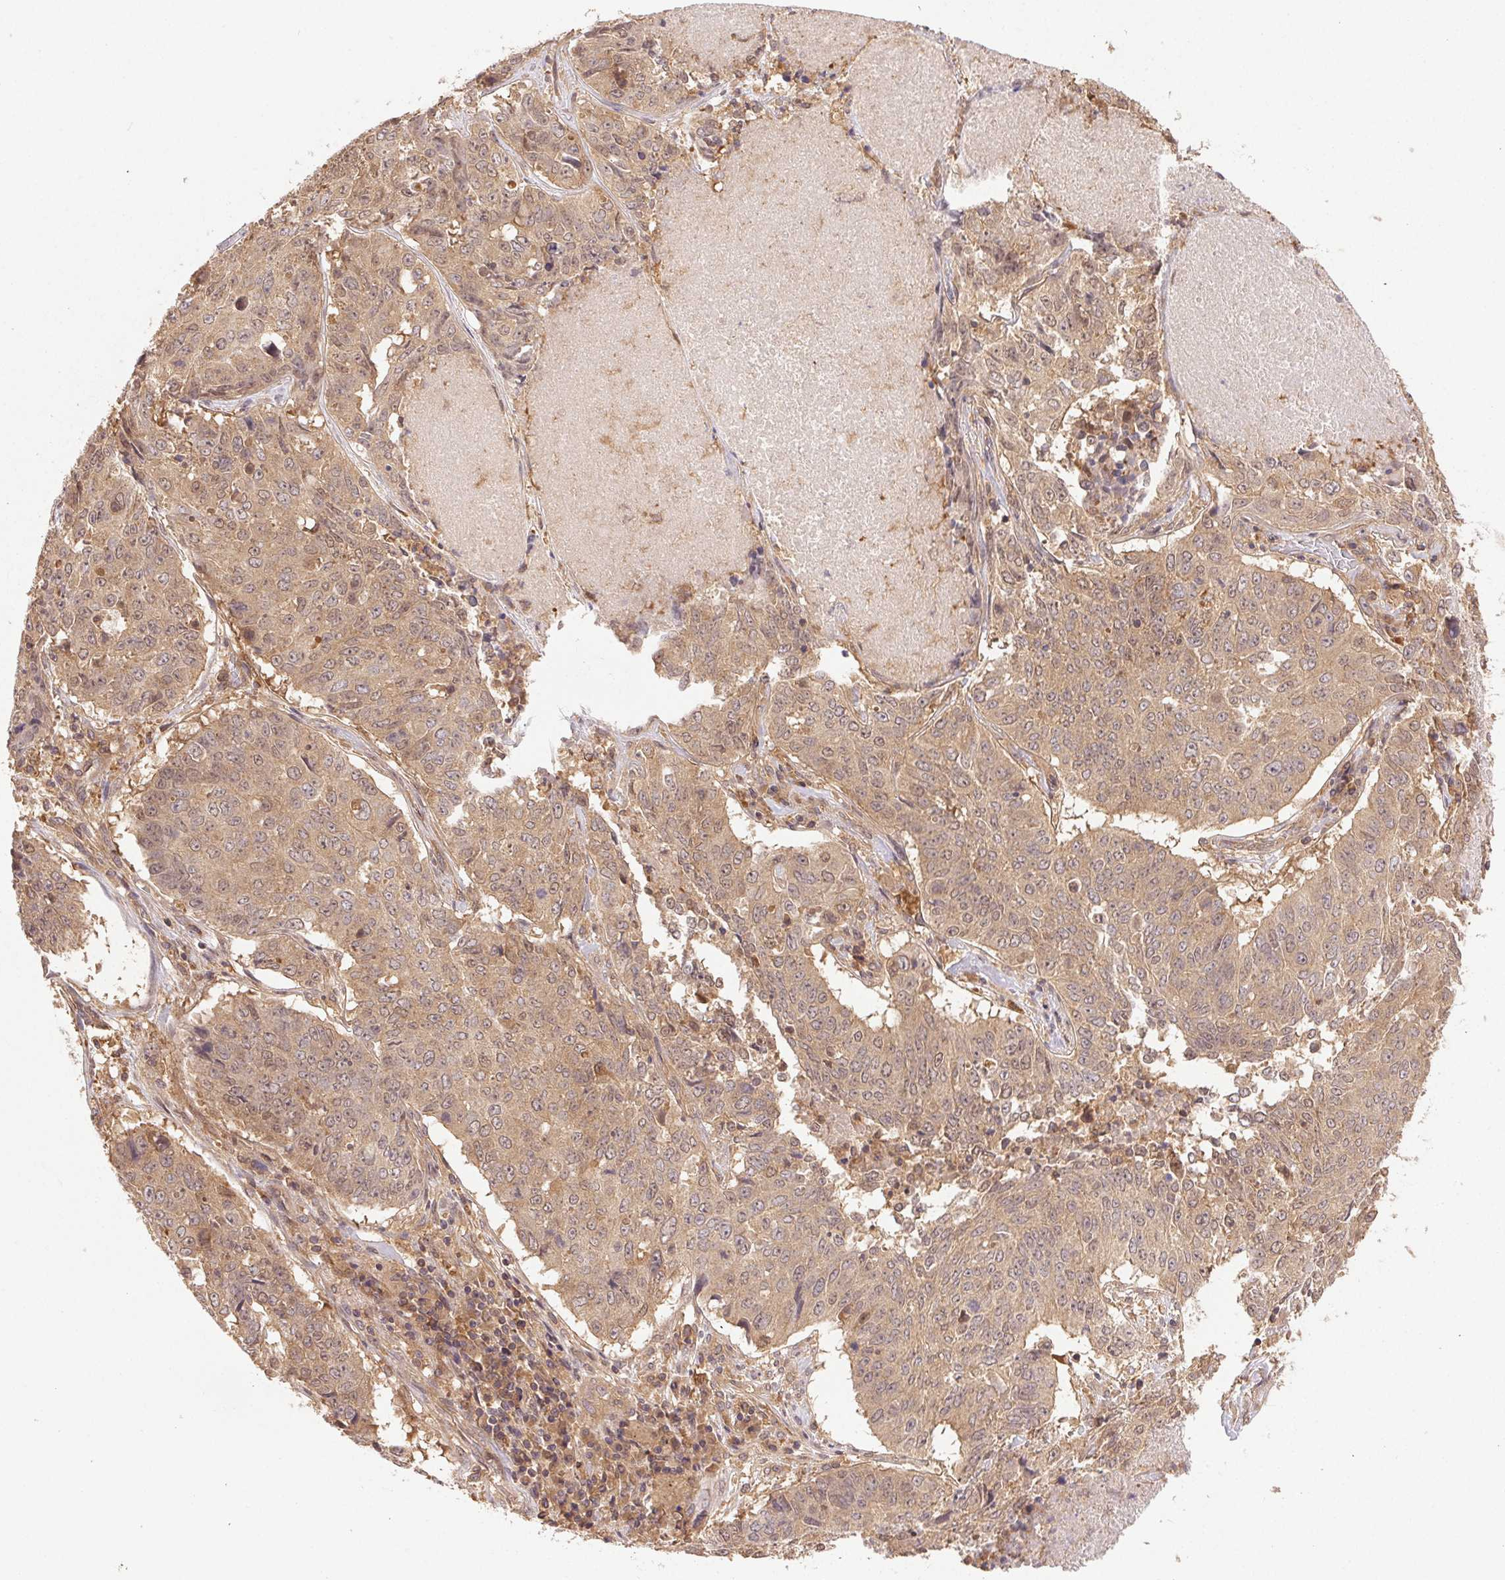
{"staining": {"intensity": "weak", "quantity": ">75%", "location": "cytoplasmic/membranous"}, "tissue": "lung cancer", "cell_type": "Tumor cells", "image_type": "cancer", "snomed": [{"axis": "morphology", "description": "Normal tissue, NOS"}, {"axis": "morphology", "description": "Squamous cell carcinoma, NOS"}, {"axis": "topography", "description": "Bronchus"}, {"axis": "topography", "description": "Lung"}], "caption": "Immunohistochemistry (IHC) photomicrograph of neoplastic tissue: human lung cancer (squamous cell carcinoma) stained using immunohistochemistry (IHC) demonstrates low levels of weak protein expression localized specifically in the cytoplasmic/membranous of tumor cells, appearing as a cytoplasmic/membranous brown color.", "gene": "GDI2", "patient": {"sex": "male", "age": 64}}